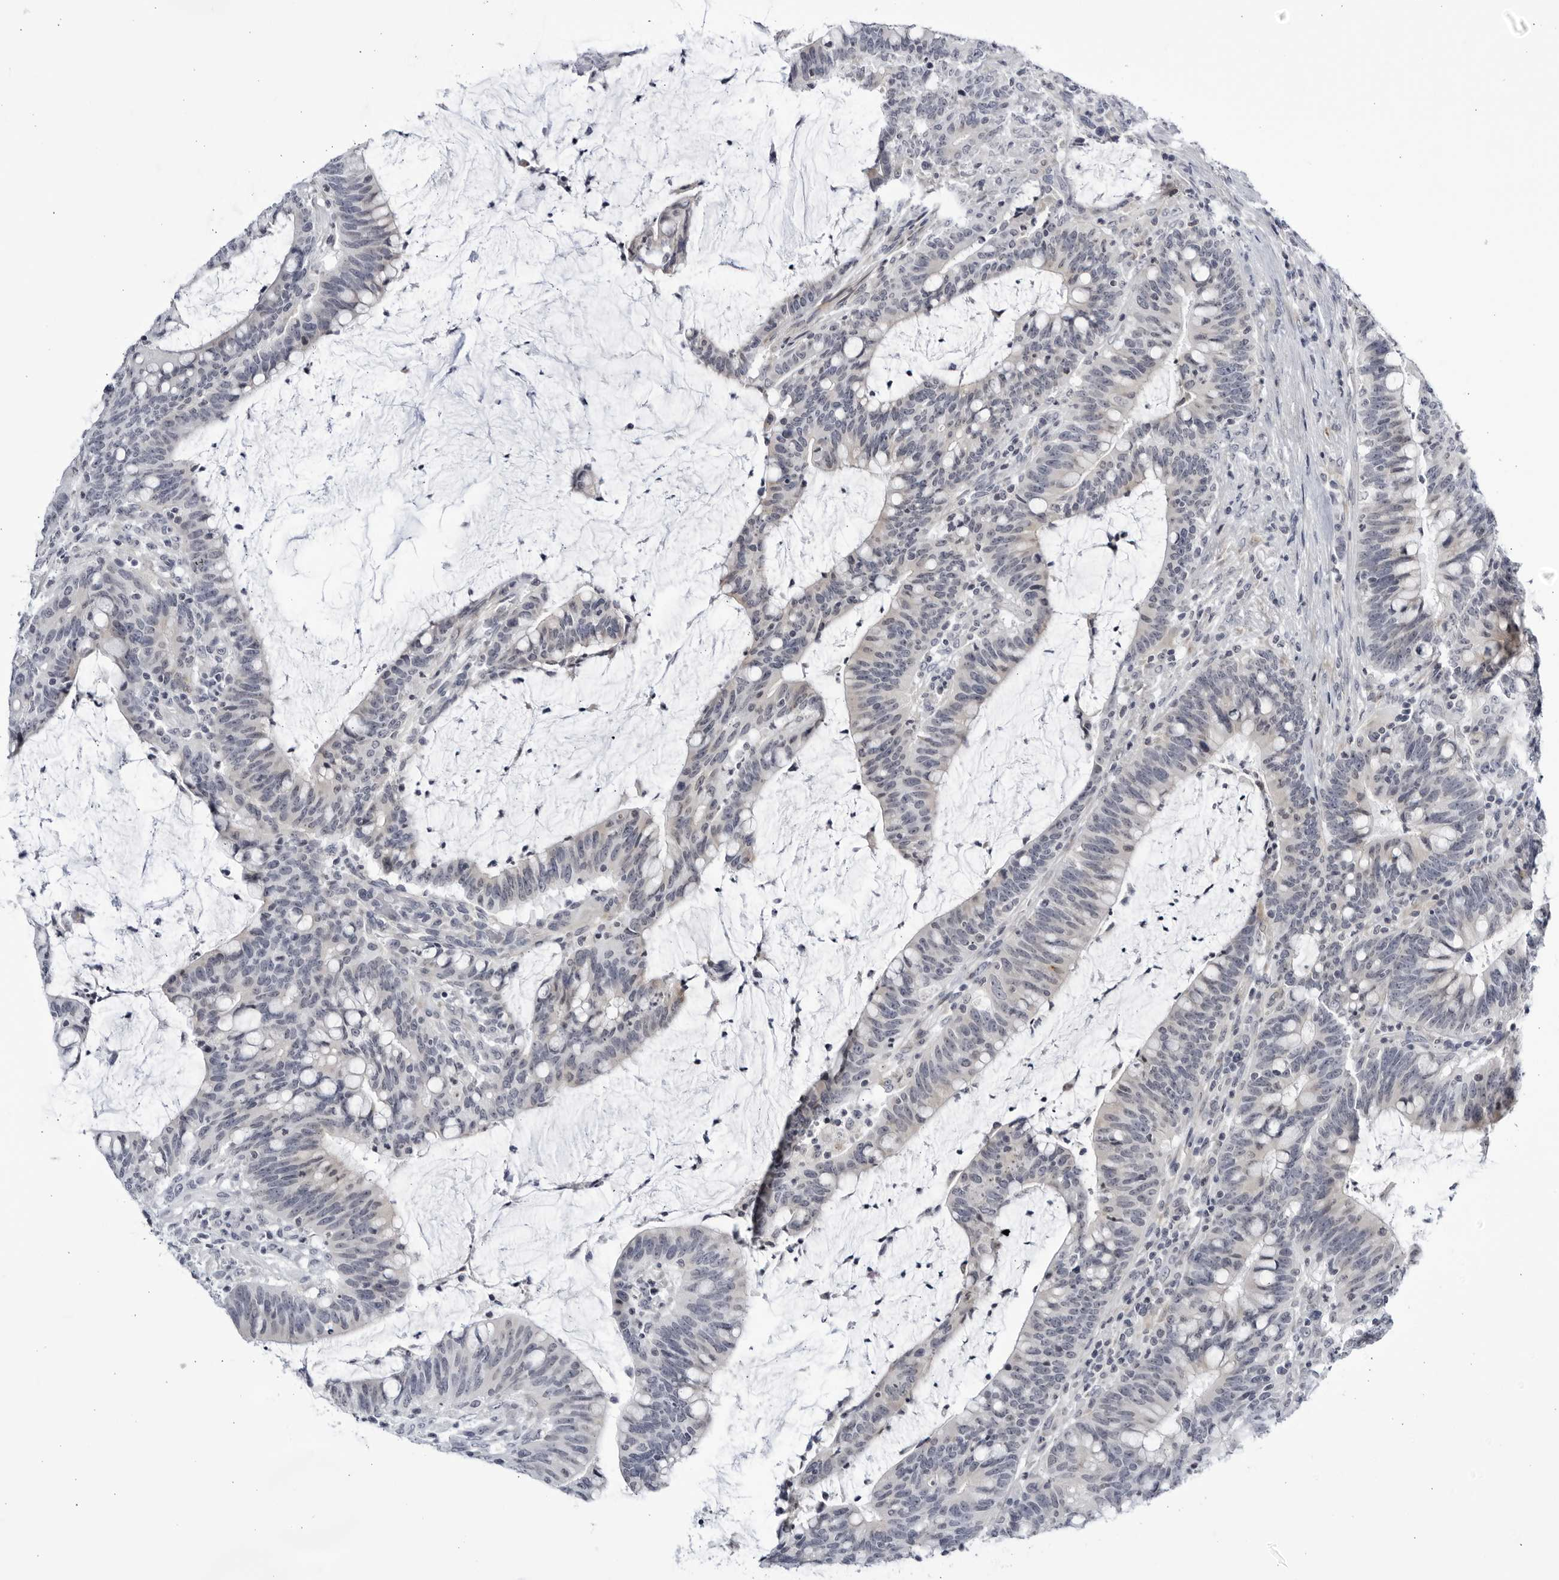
{"staining": {"intensity": "moderate", "quantity": "<25%", "location": "cytoplasmic/membranous"}, "tissue": "colorectal cancer", "cell_type": "Tumor cells", "image_type": "cancer", "snomed": [{"axis": "morphology", "description": "Adenocarcinoma, NOS"}, {"axis": "topography", "description": "Colon"}], "caption": "The photomicrograph demonstrates a brown stain indicating the presence of a protein in the cytoplasmic/membranous of tumor cells in colorectal cancer. The protein is shown in brown color, while the nuclei are stained blue.", "gene": "CNBD1", "patient": {"sex": "female", "age": 66}}